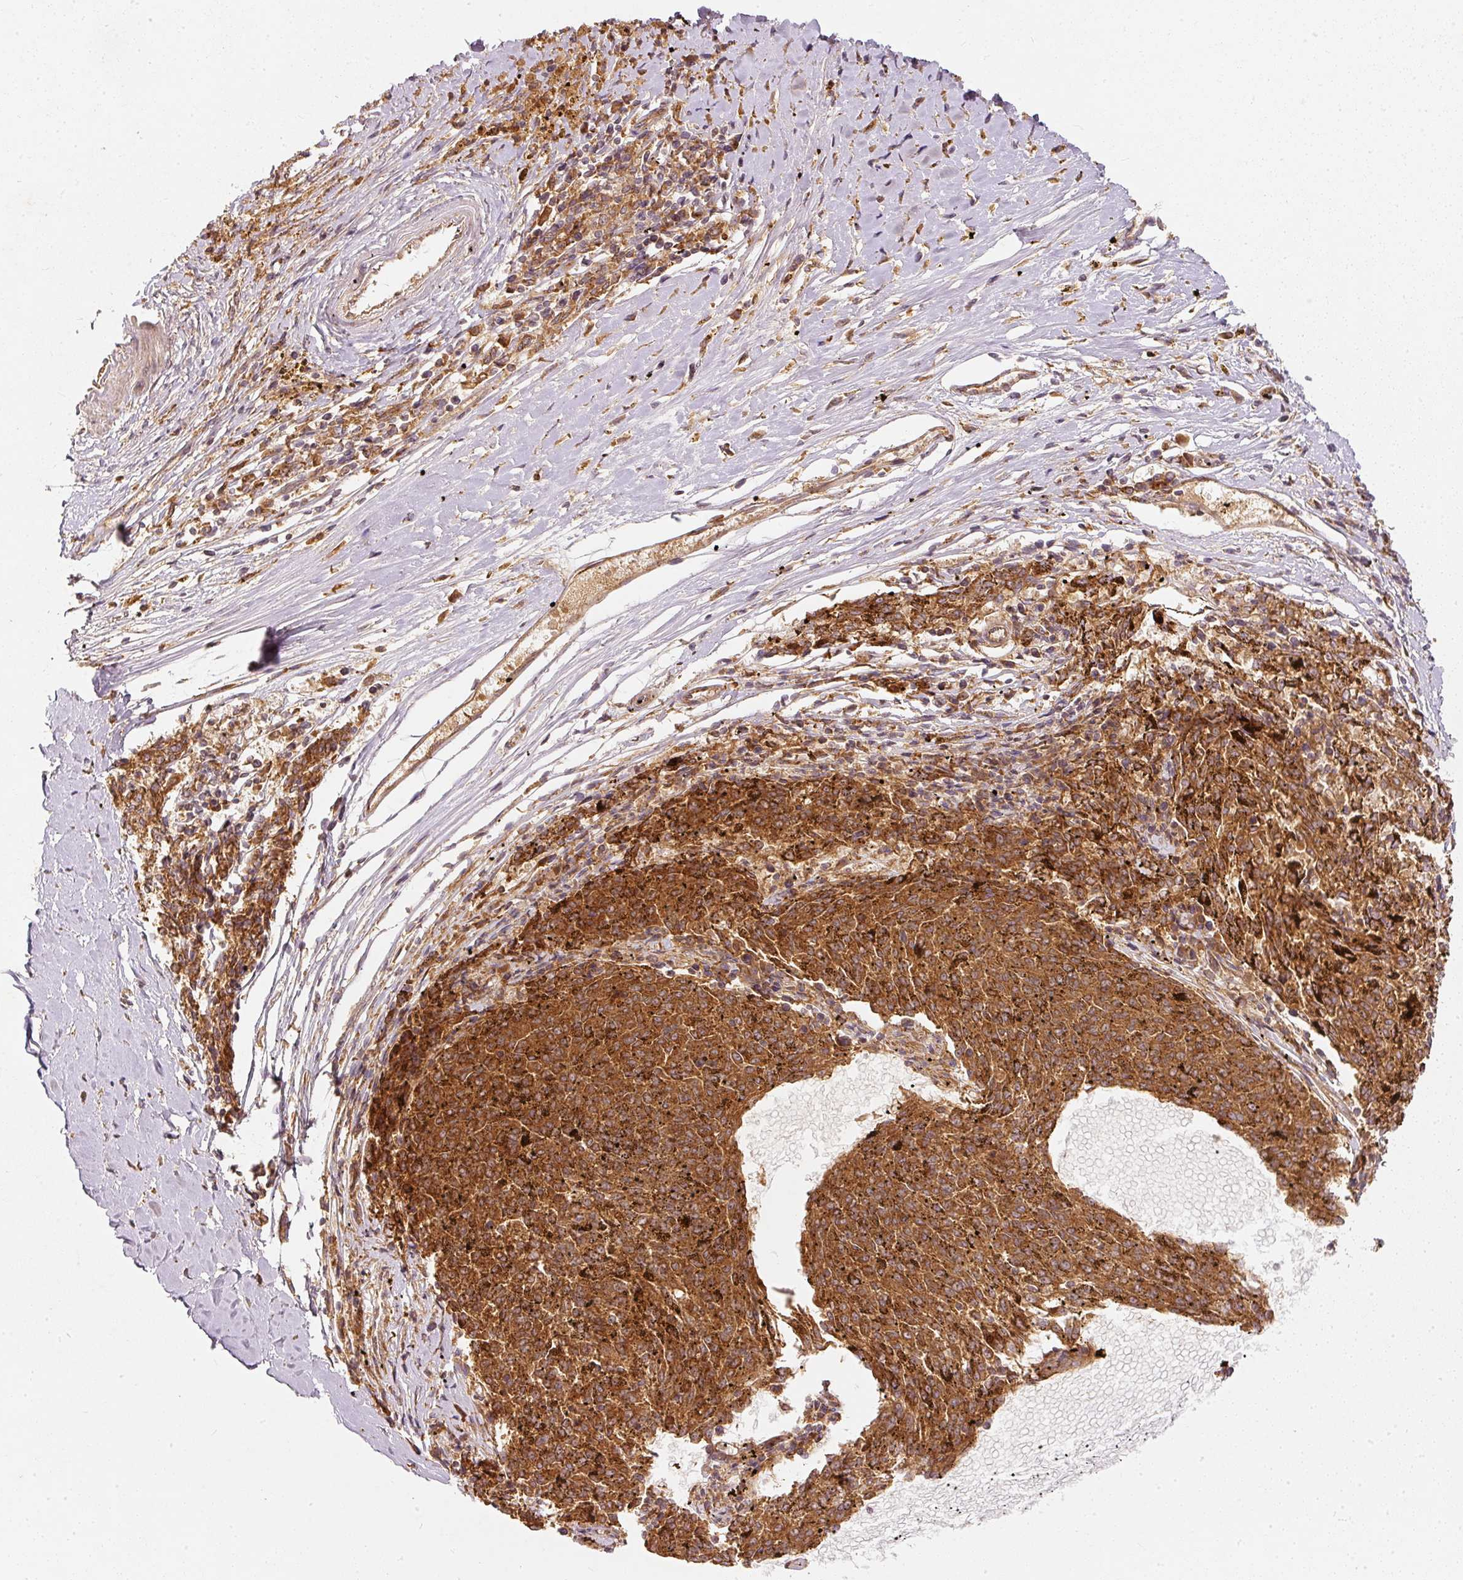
{"staining": {"intensity": "strong", "quantity": ">75%", "location": "cytoplasmic/membranous"}, "tissue": "melanoma", "cell_type": "Tumor cells", "image_type": "cancer", "snomed": [{"axis": "morphology", "description": "Malignant melanoma, NOS"}, {"axis": "topography", "description": "Skin"}], "caption": "Melanoma stained with a protein marker reveals strong staining in tumor cells.", "gene": "ZNF580", "patient": {"sex": "female", "age": 72}}